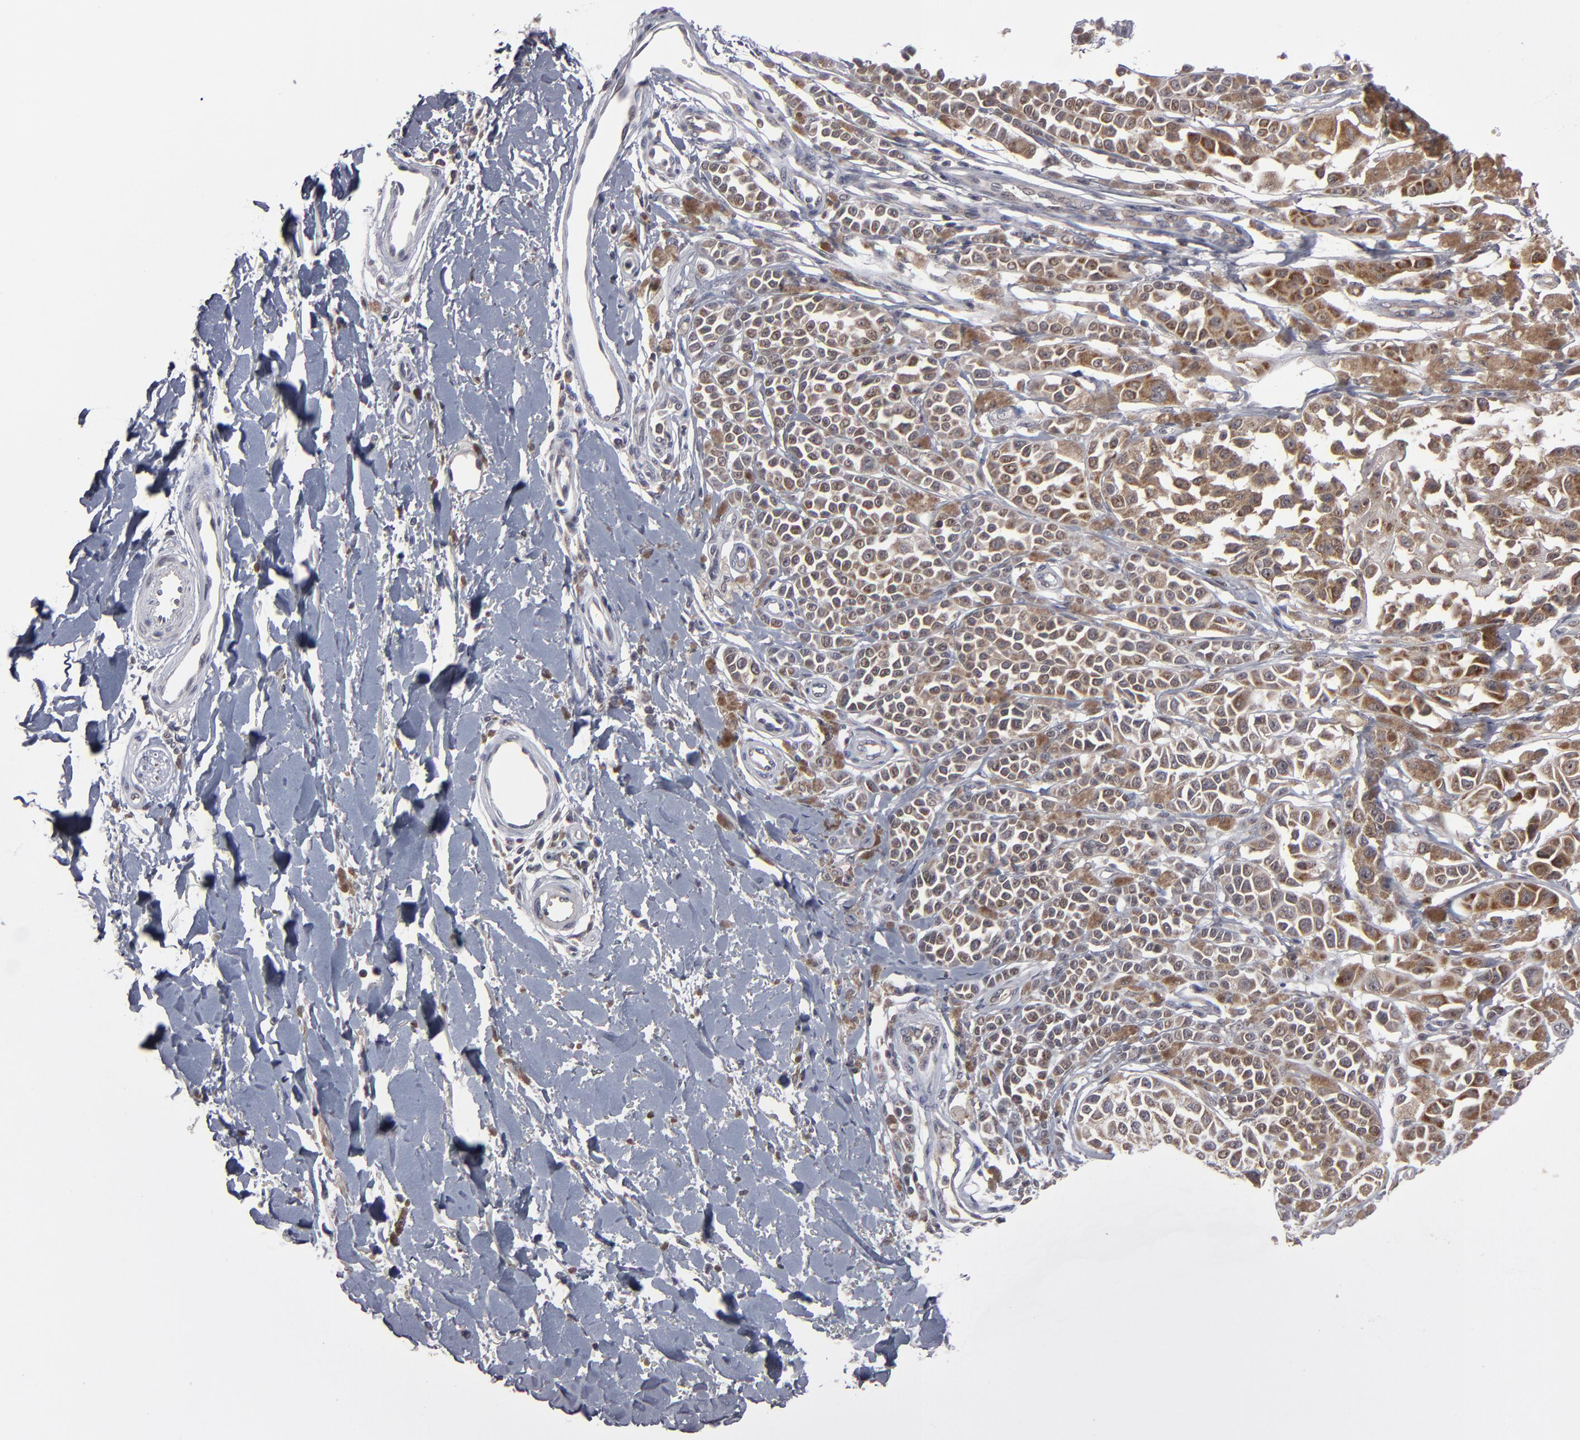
{"staining": {"intensity": "moderate", "quantity": "25%-75%", "location": "cytoplasmic/membranous"}, "tissue": "melanoma", "cell_type": "Tumor cells", "image_type": "cancer", "snomed": [{"axis": "morphology", "description": "Malignant melanoma, NOS"}, {"axis": "topography", "description": "Skin"}], "caption": "Human malignant melanoma stained with a brown dye demonstrates moderate cytoplasmic/membranous positive positivity in approximately 25%-75% of tumor cells.", "gene": "GLCCI1", "patient": {"sex": "female", "age": 38}}